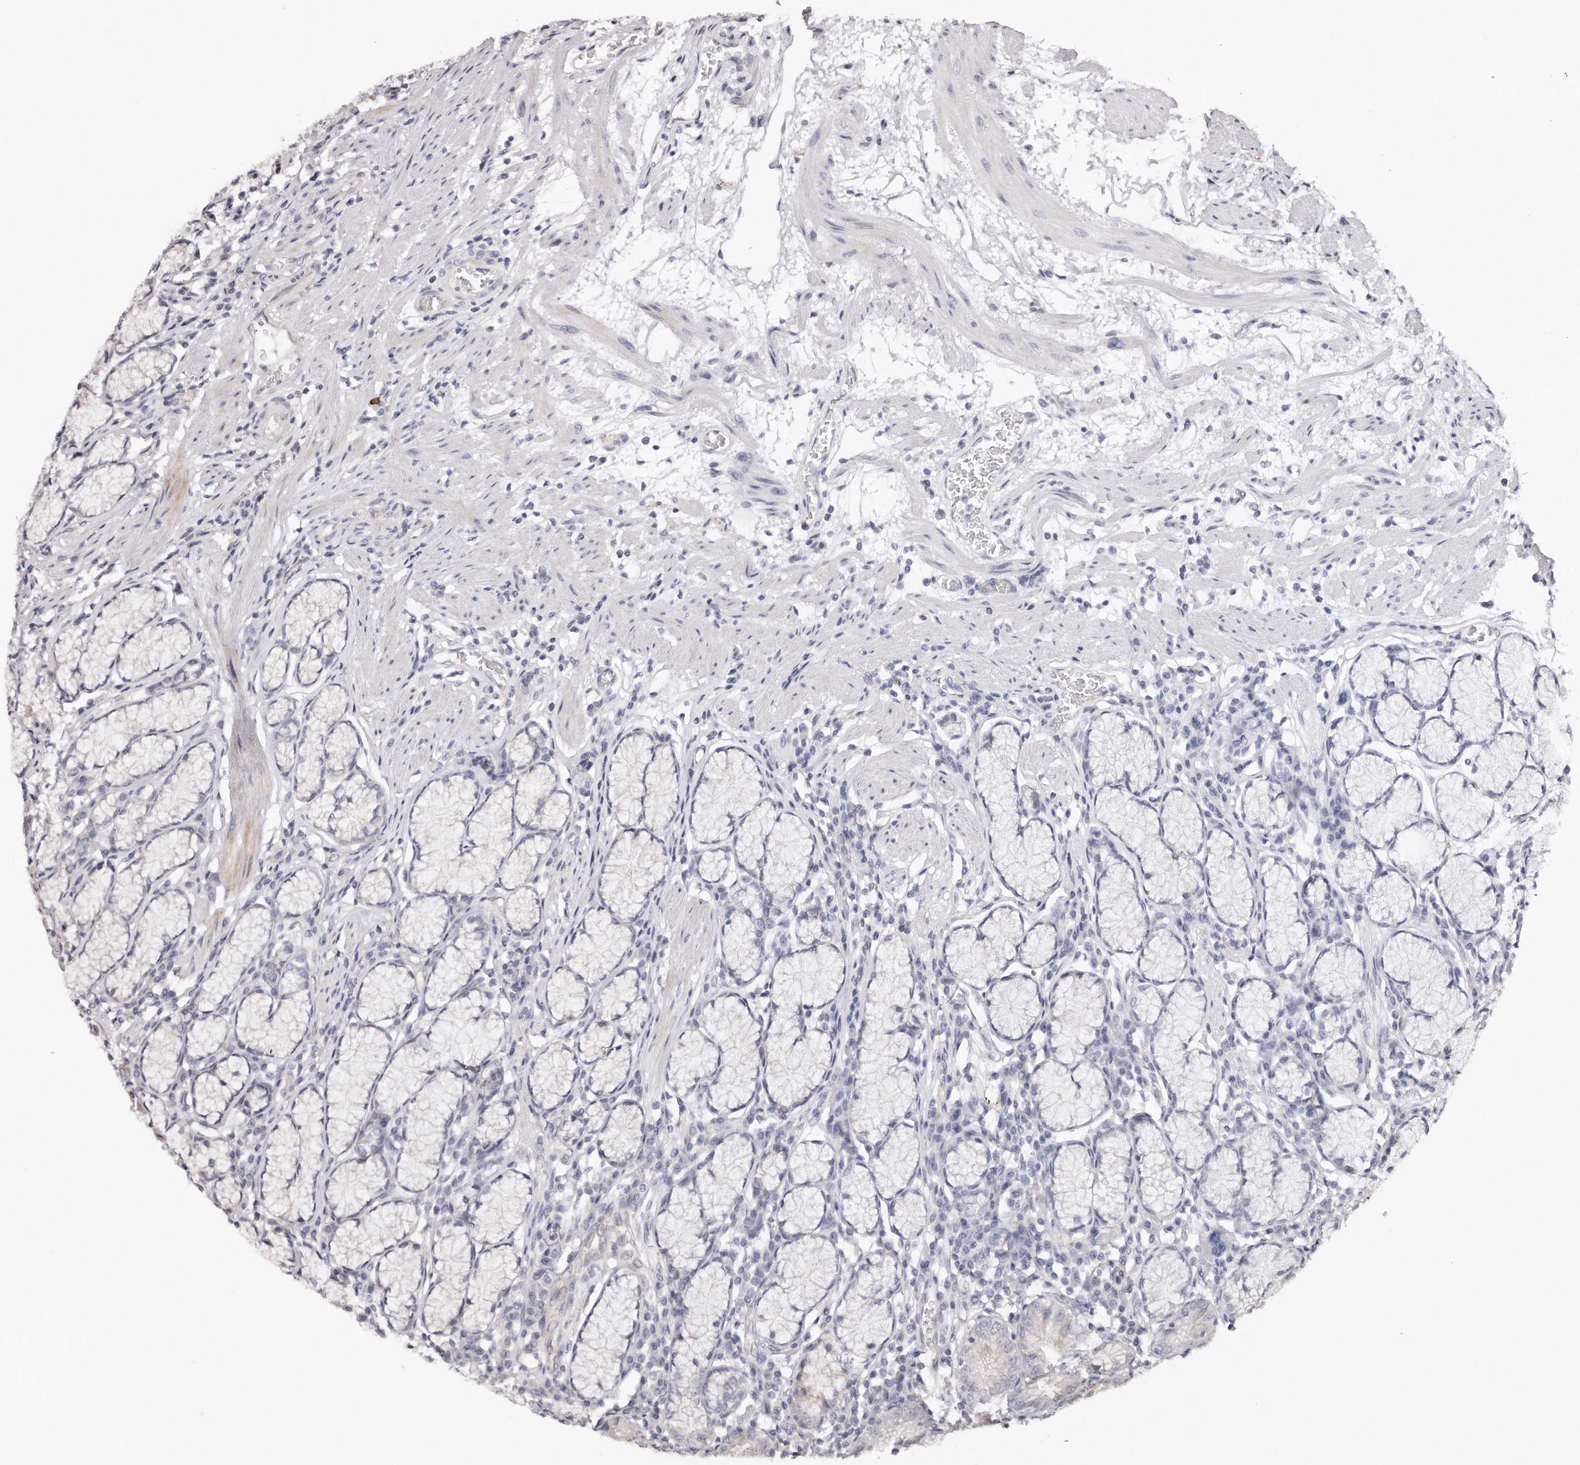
{"staining": {"intensity": "weak", "quantity": "<25%", "location": "cytoplasmic/membranous"}, "tissue": "stomach", "cell_type": "Glandular cells", "image_type": "normal", "snomed": [{"axis": "morphology", "description": "Normal tissue, NOS"}, {"axis": "topography", "description": "Stomach"}], "caption": "Immunohistochemistry (IHC) of benign human stomach demonstrates no positivity in glandular cells. (Brightfield microscopy of DAB (3,3'-diaminobenzidine) immunohistochemistry (IHC) at high magnification).", "gene": "GBP4", "patient": {"sex": "male", "age": 55}}